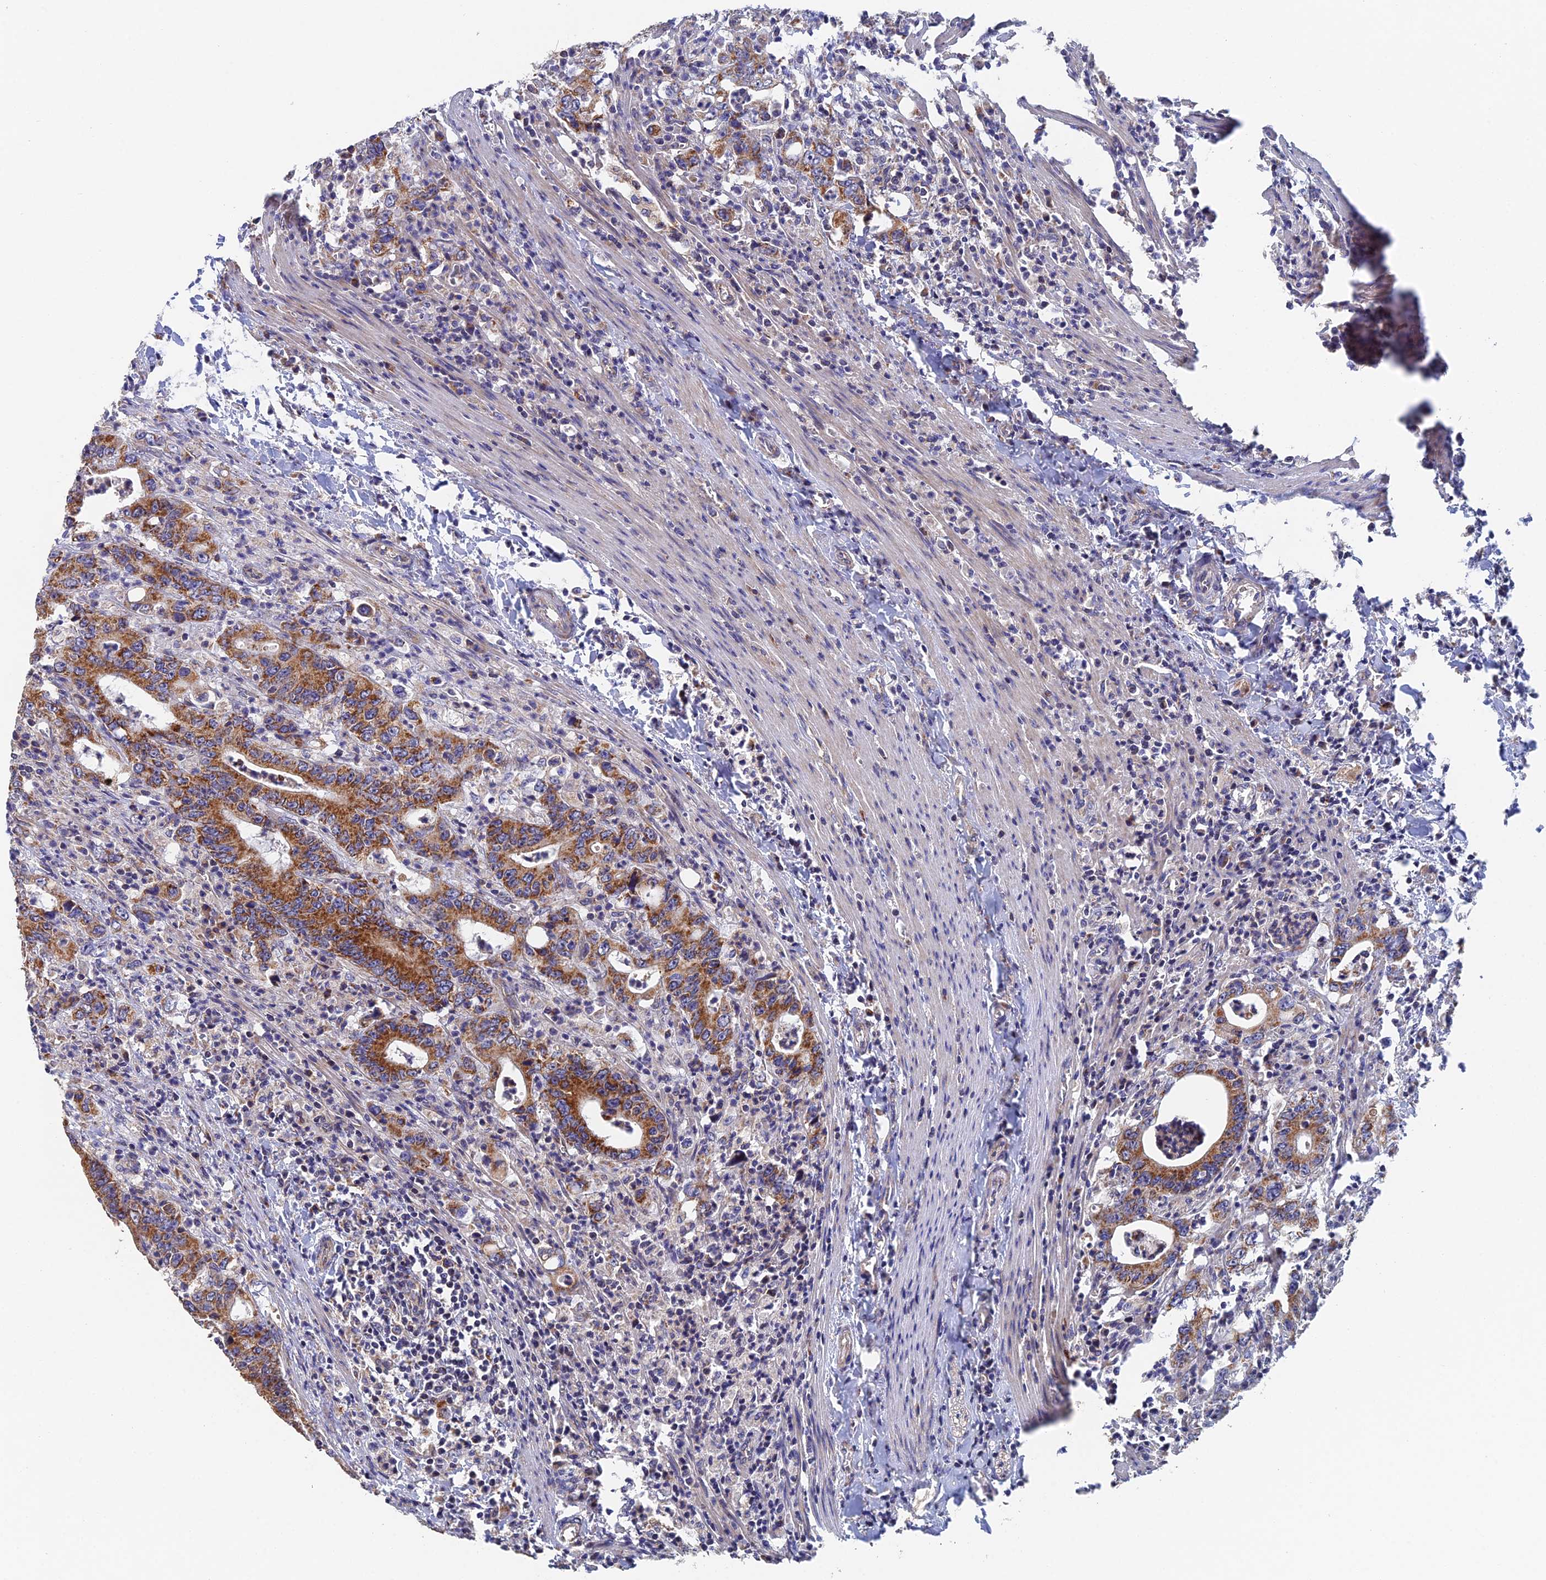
{"staining": {"intensity": "strong", "quantity": ">75%", "location": "cytoplasmic/membranous"}, "tissue": "colorectal cancer", "cell_type": "Tumor cells", "image_type": "cancer", "snomed": [{"axis": "morphology", "description": "Adenocarcinoma, NOS"}, {"axis": "topography", "description": "Colon"}], "caption": "A micrograph of human adenocarcinoma (colorectal) stained for a protein exhibits strong cytoplasmic/membranous brown staining in tumor cells.", "gene": "ECSIT", "patient": {"sex": "female", "age": 75}}